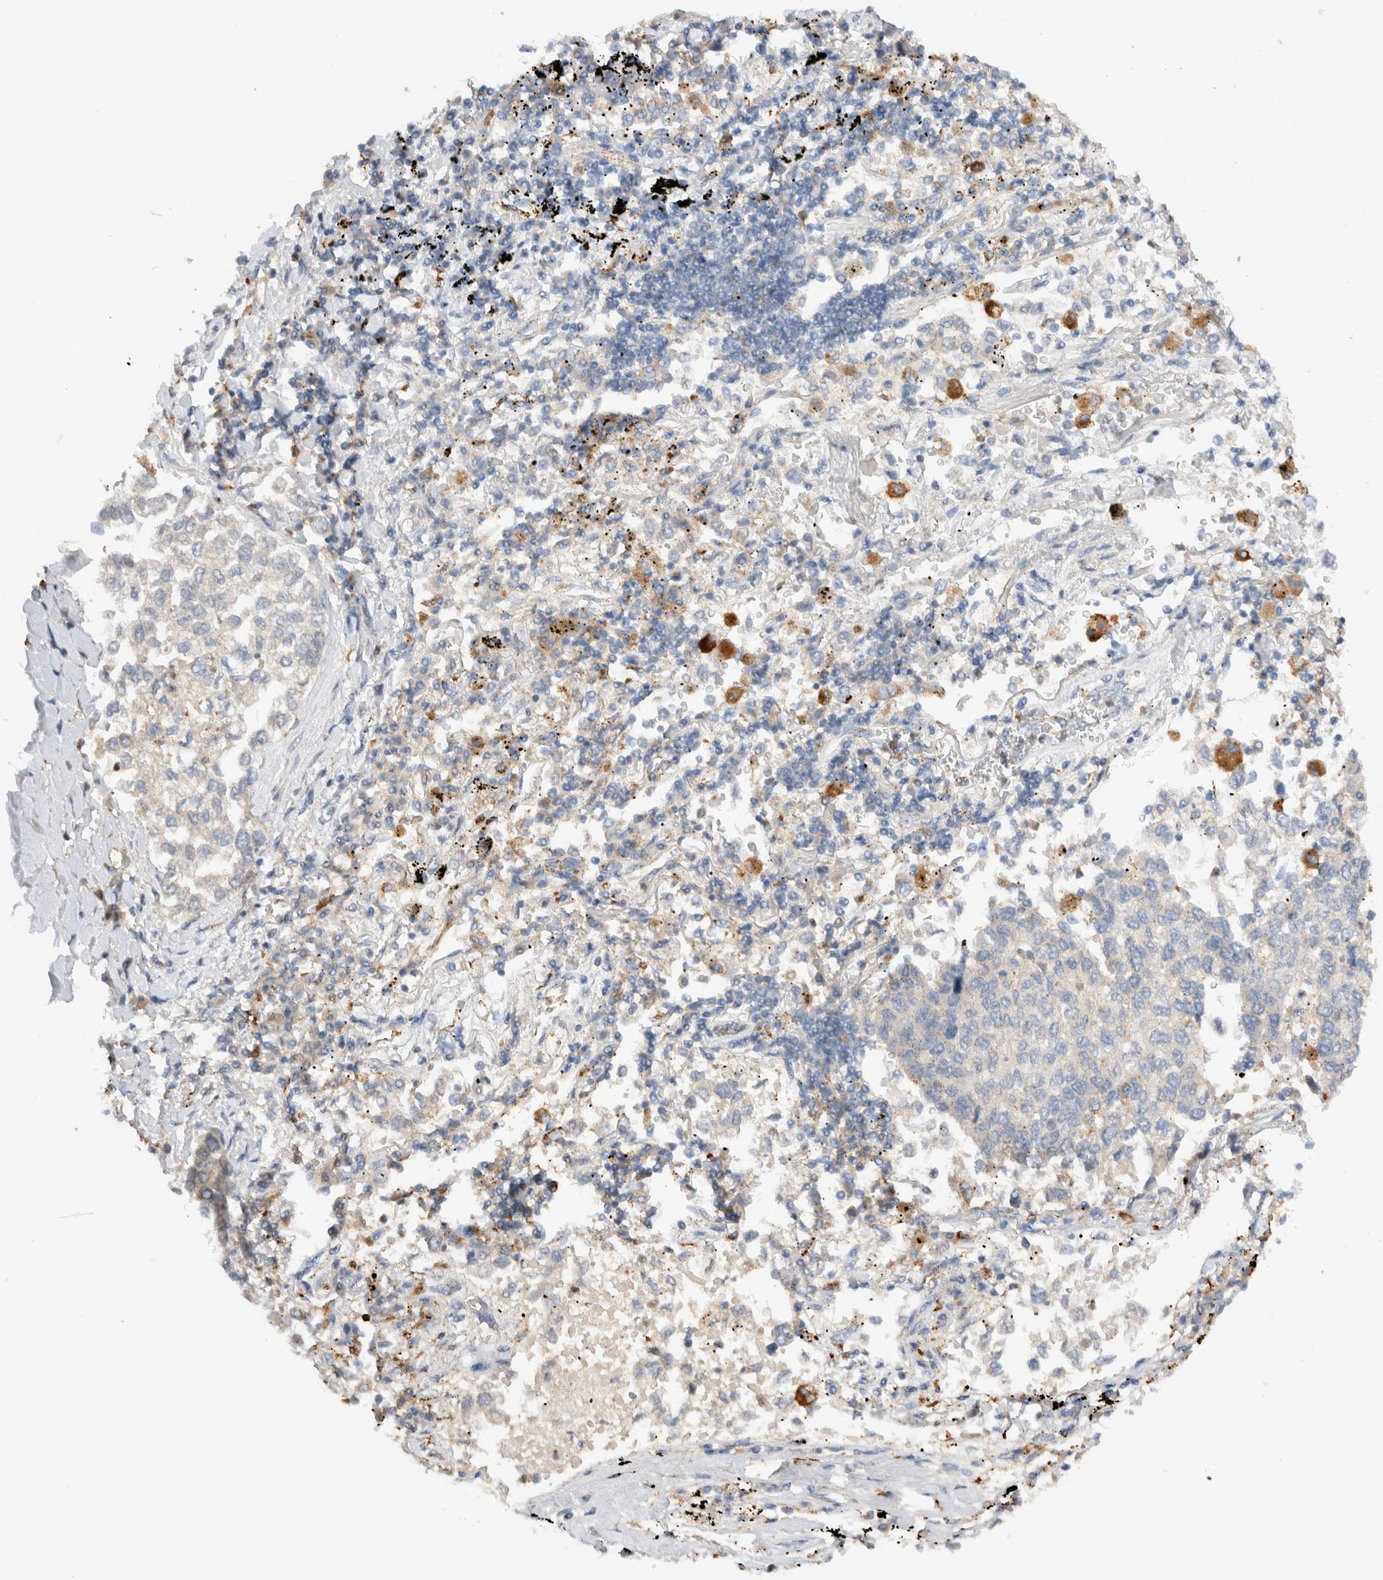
{"staining": {"intensity": "negative", "quantity": "none", "location": "none"}, "tissue": "lung cancer", "cell_type": "Tumor cells", "image_type": "cancer", "snomed": [{"axis": "morphology", "description": "Inflammation, NOS"}, {"axis": "morphology", "description": "Adenocarcinoma, NOS"}, {"axis": "topography", "description": "Lung"}], "caption": "This is an IHC histopathology image of adenocarcinoma (lung). There is no staining in tumor cells.", "gene": "GNS", "patient": {"sex": "male", "age": 63}}